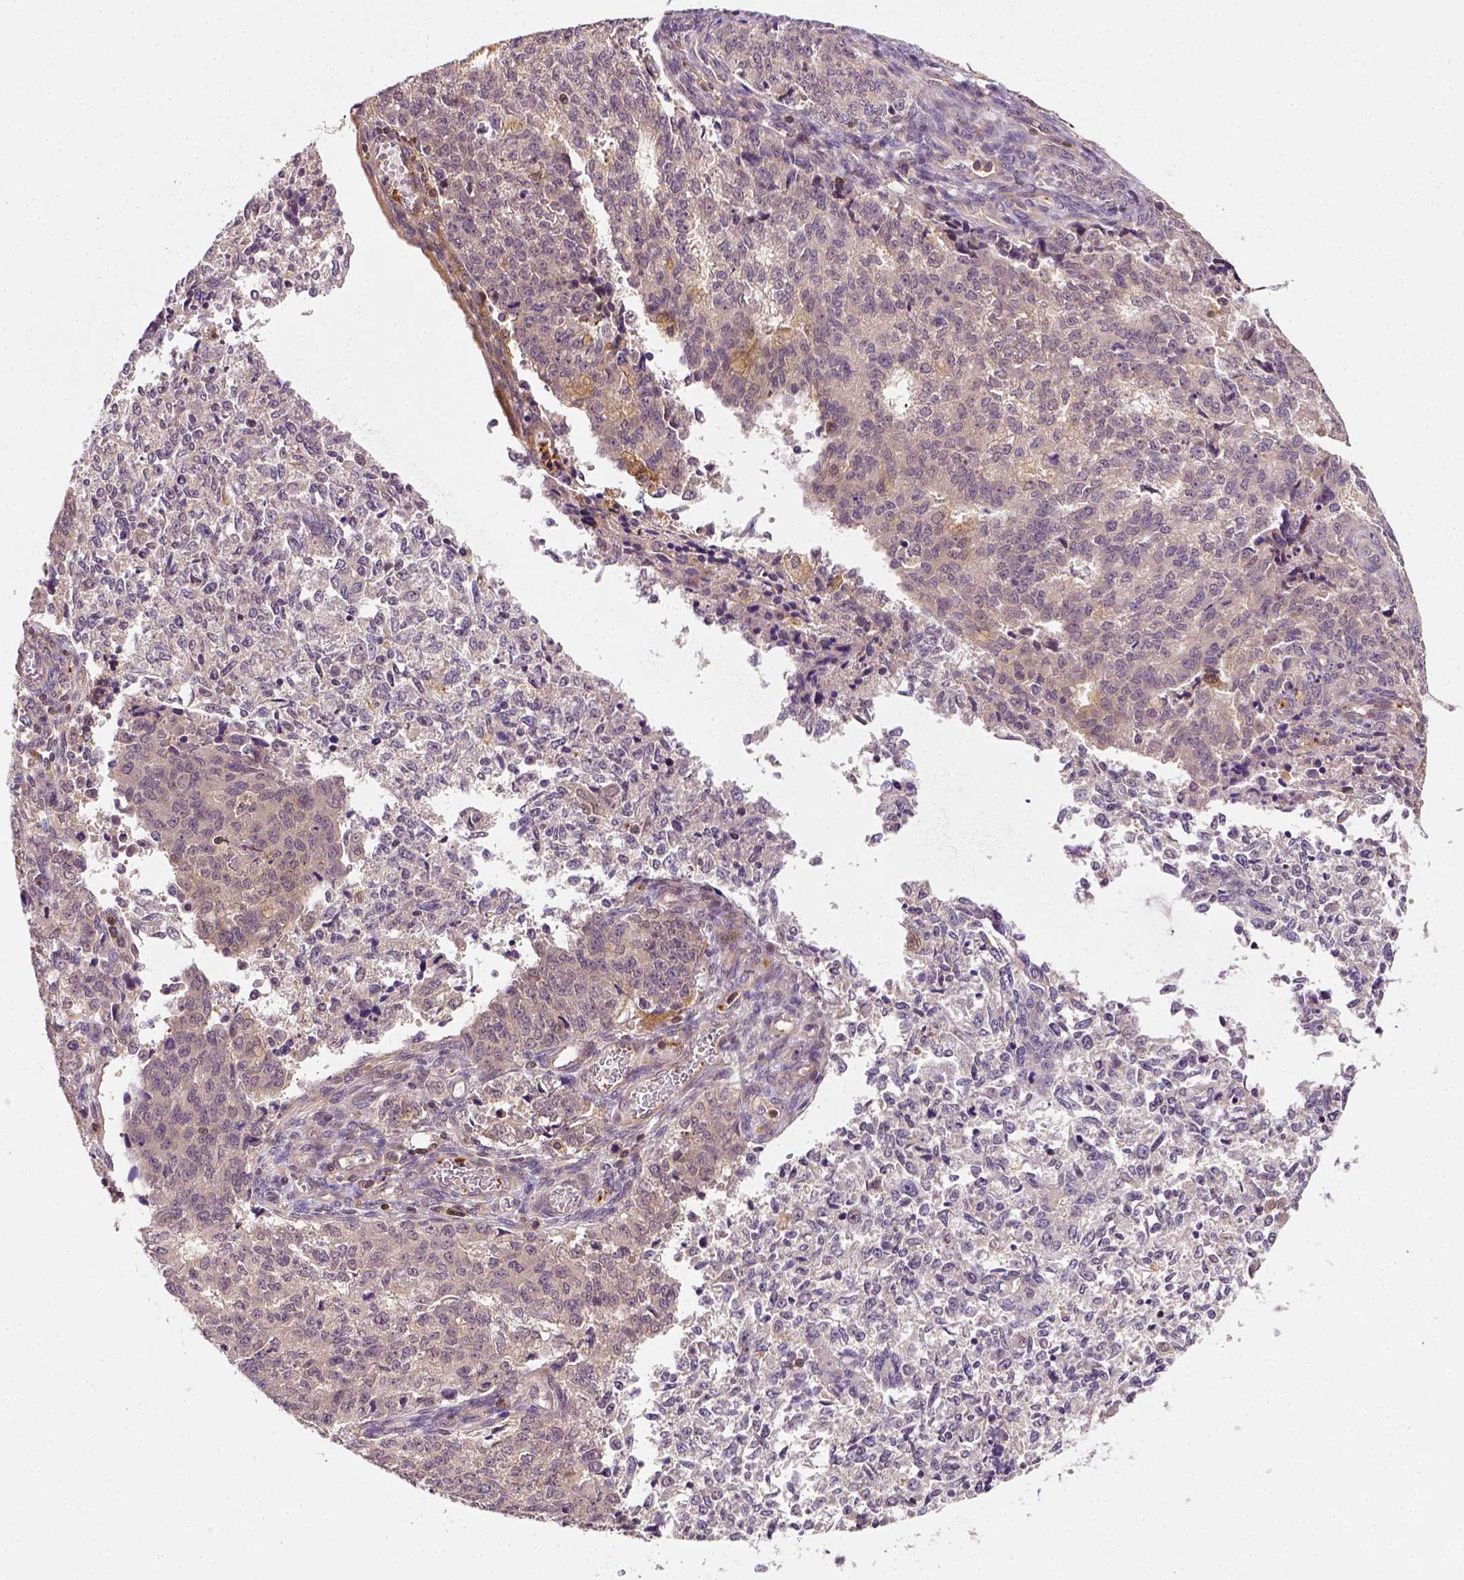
{"staining": {"intensity": "negative", "quantity": "none", "location": "none"}, "tissue": "endometrial cancer", "cell_type": "Tumor cells", "image_type": "cancer", "snomed": [{"axis": "morphology", "description": "Adenocarcinoma, NOS"}, {"axis": "topography", "description": "Endometrium"}], "caption": "High magnification brightfield microscopy of adenocarcinoma (endometrial) stained with DAB (brown) and counterstained with hematoxylin (blue): tumor cells show no significant staining.", "gene": "MATK", "patient": {"sex": "female", "age": 50}}